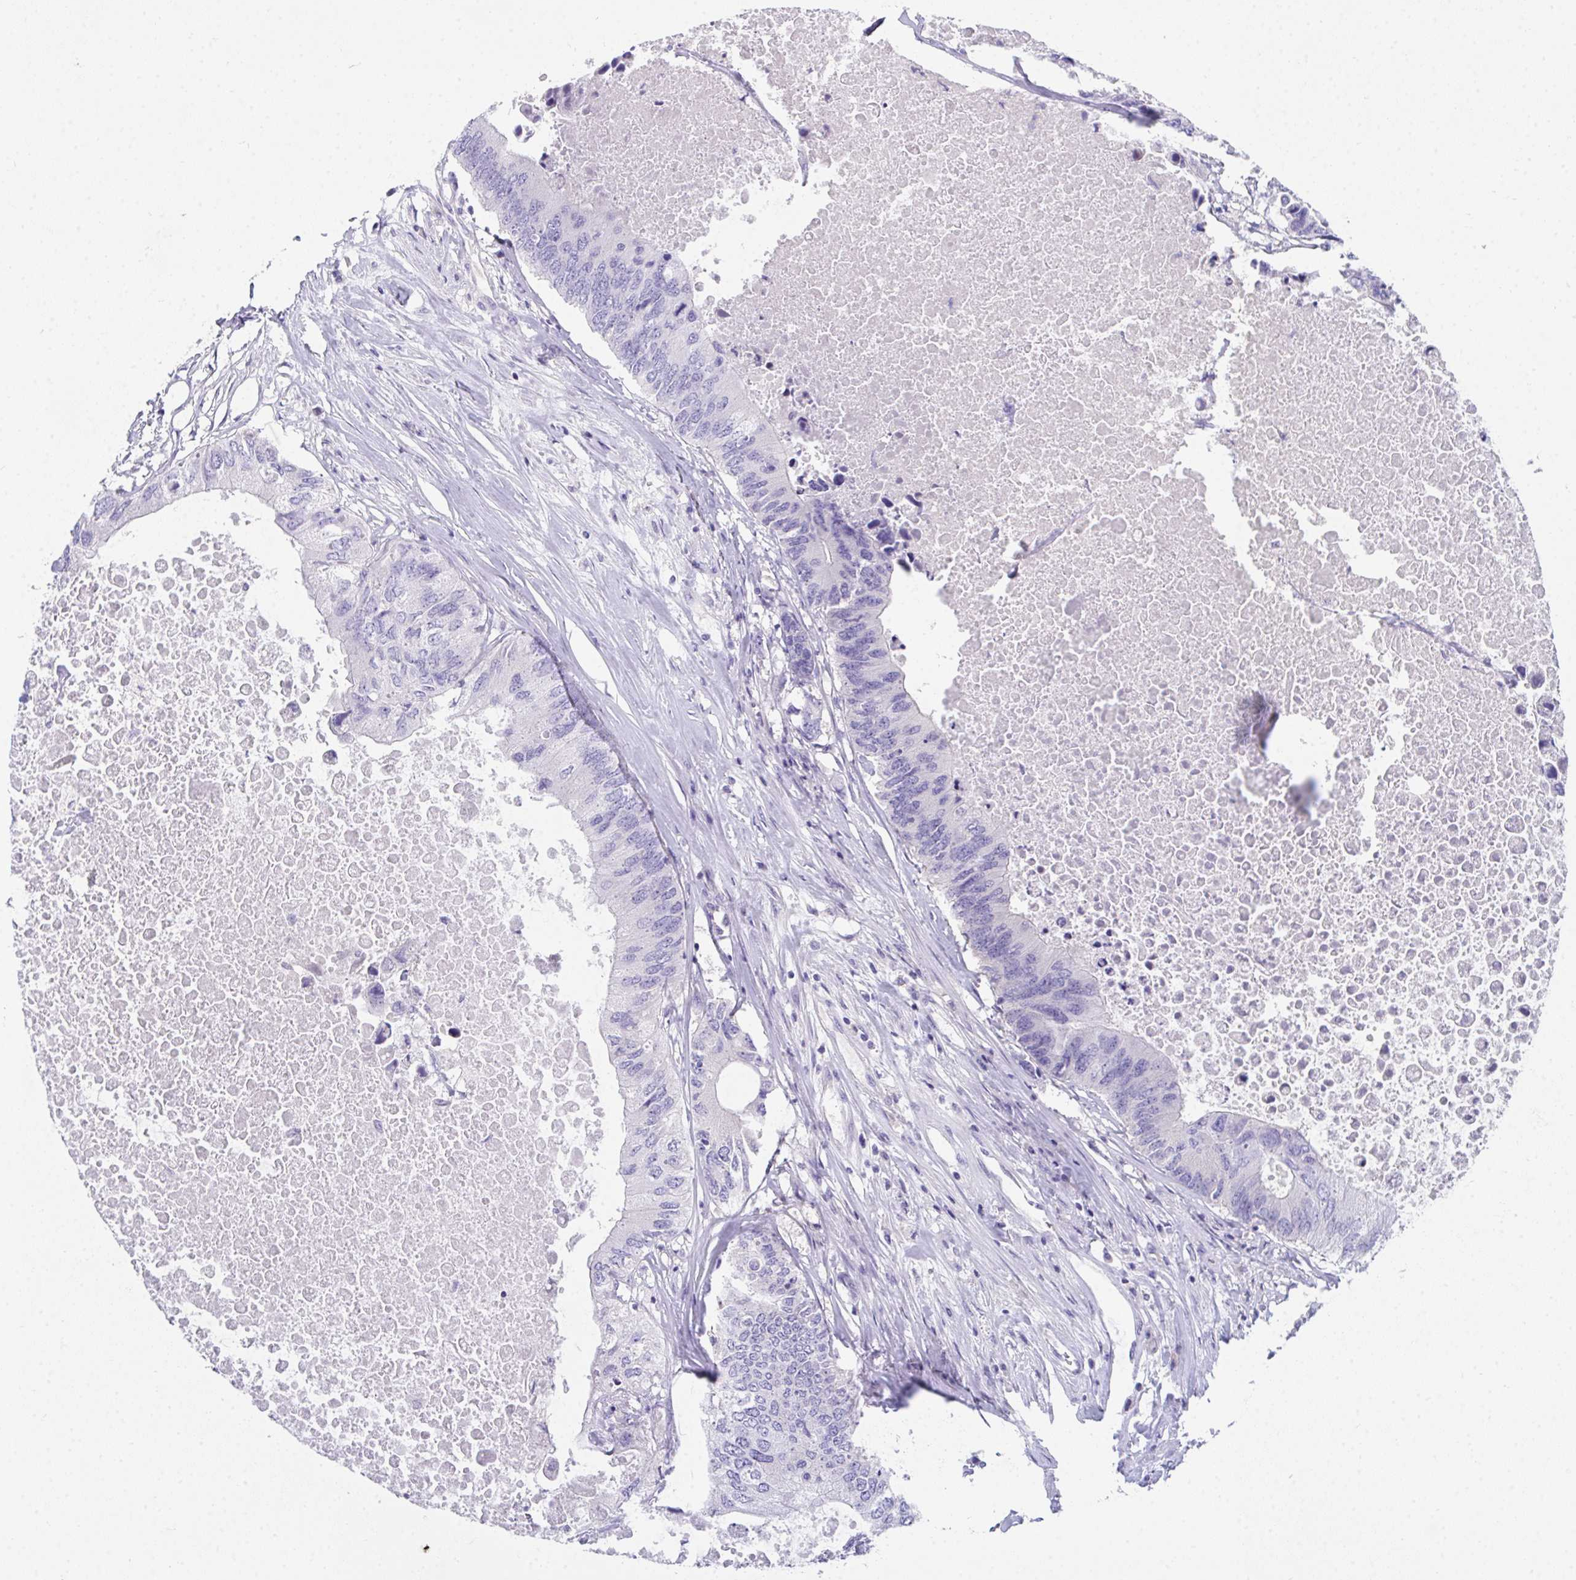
{"staining": {"intensity": "negative", "quantity": "none", "location": "none"}, "tissue": "colorectal cancer", "cell_type": "Tumor cells", "image_type": "cancer", "snomed": [{"axis": "morphology", "description": "Adenocarcinoma, NOS"}, {"axis": "topography", "description": "Colon"}], "caption": "IHC image of adenocarcinoma (colorectal) stained for a protein (brown), which demonstrates no staining in tumor cells. Nuclei are stained in blue.", "gene": "COA5", "patient": {"sex": "male", "age": 71}}